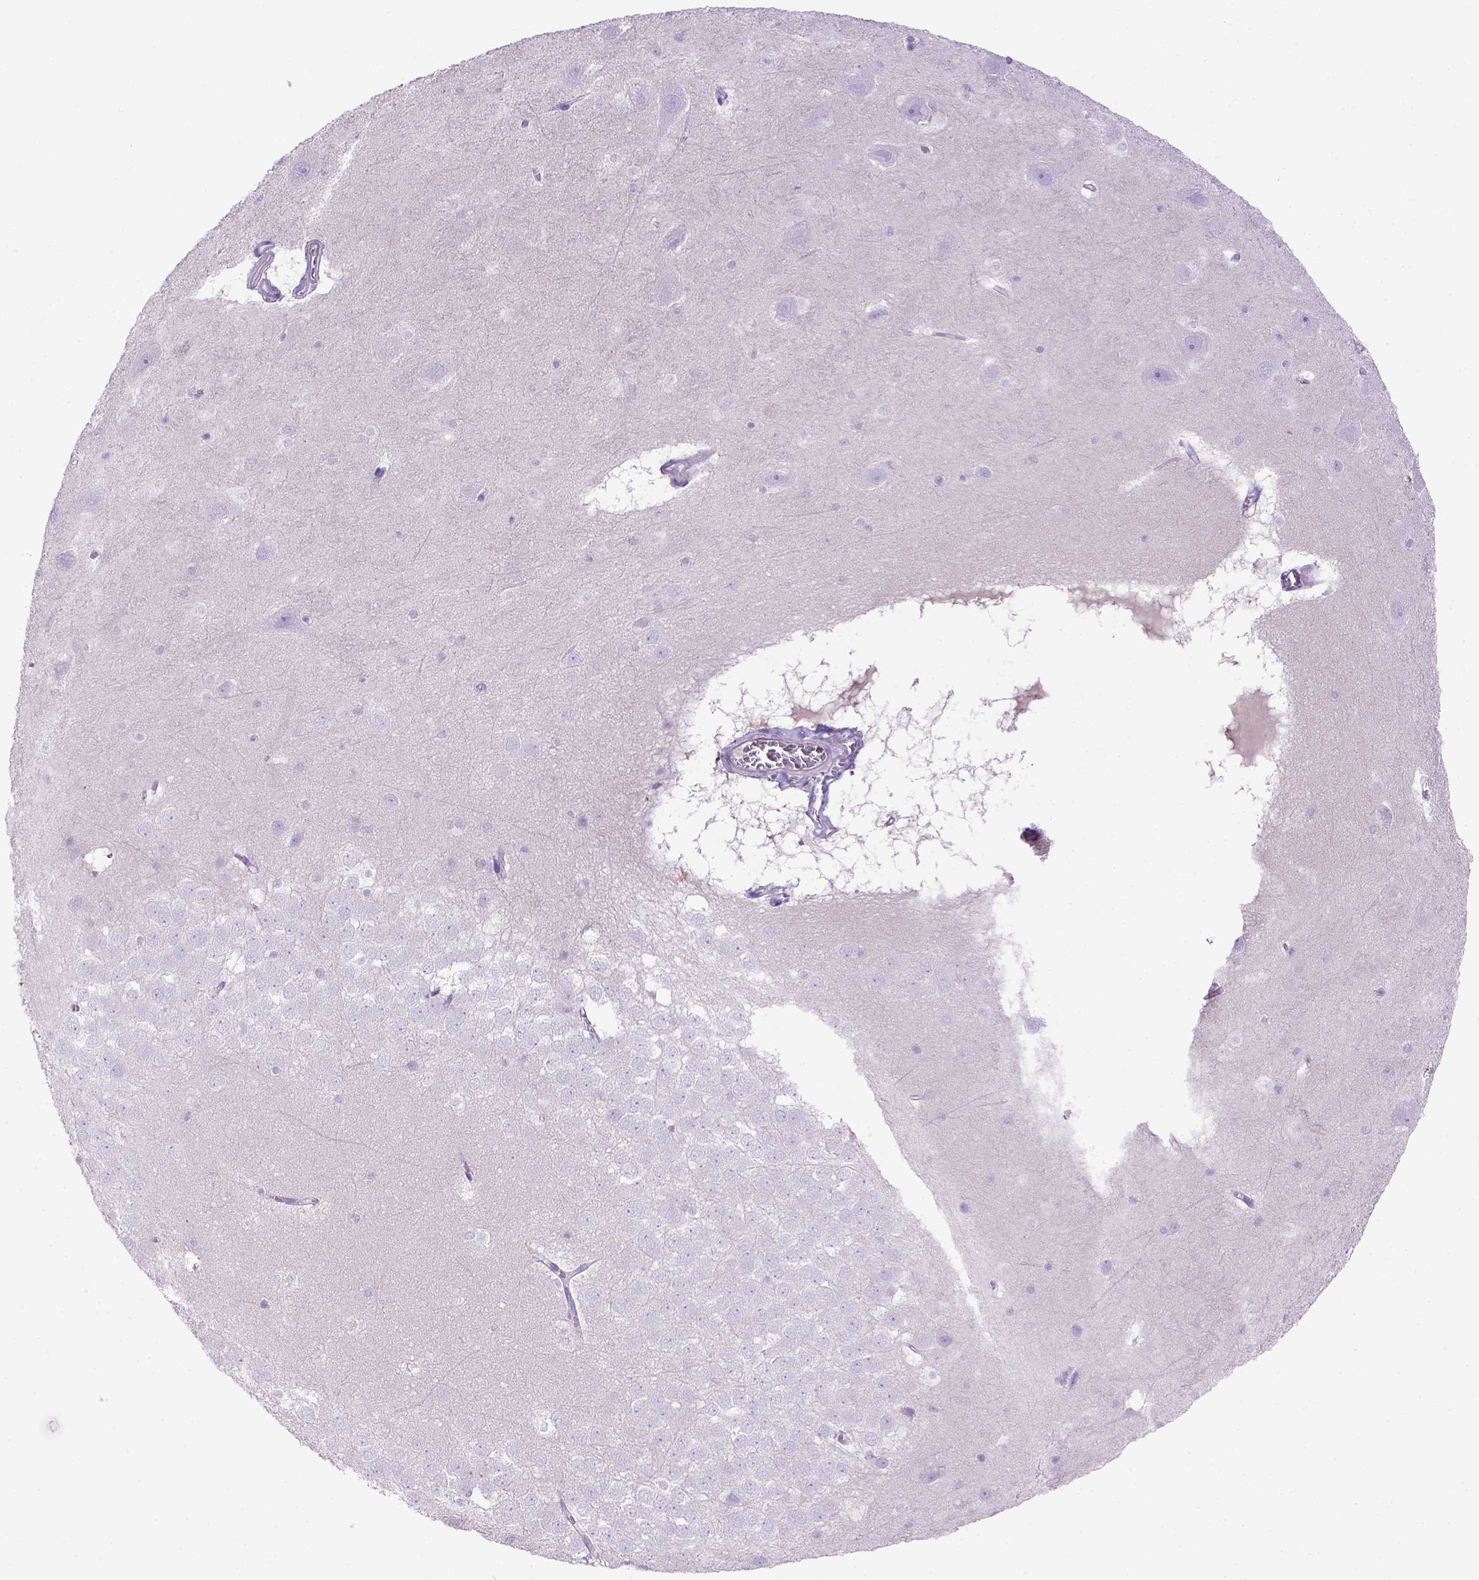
{"staining": {"intensity": "negative", "quantity": "none", "location": "none"}, "tissue": "hippocampus", "cell_type": "Glial cells", "image_type": "normal", "snomed": [{"axis": "morphology", "description": "Normal tissue, NOS"}, {"axis": "topography", "description": "Hippocampus"}], "caption": "Immunohistochemical staining of unremarkable human hippocampus displays no significant positivity in glial cells.", "gene": "SIRPD", "patient": {"sex": "male", "age": 45}}